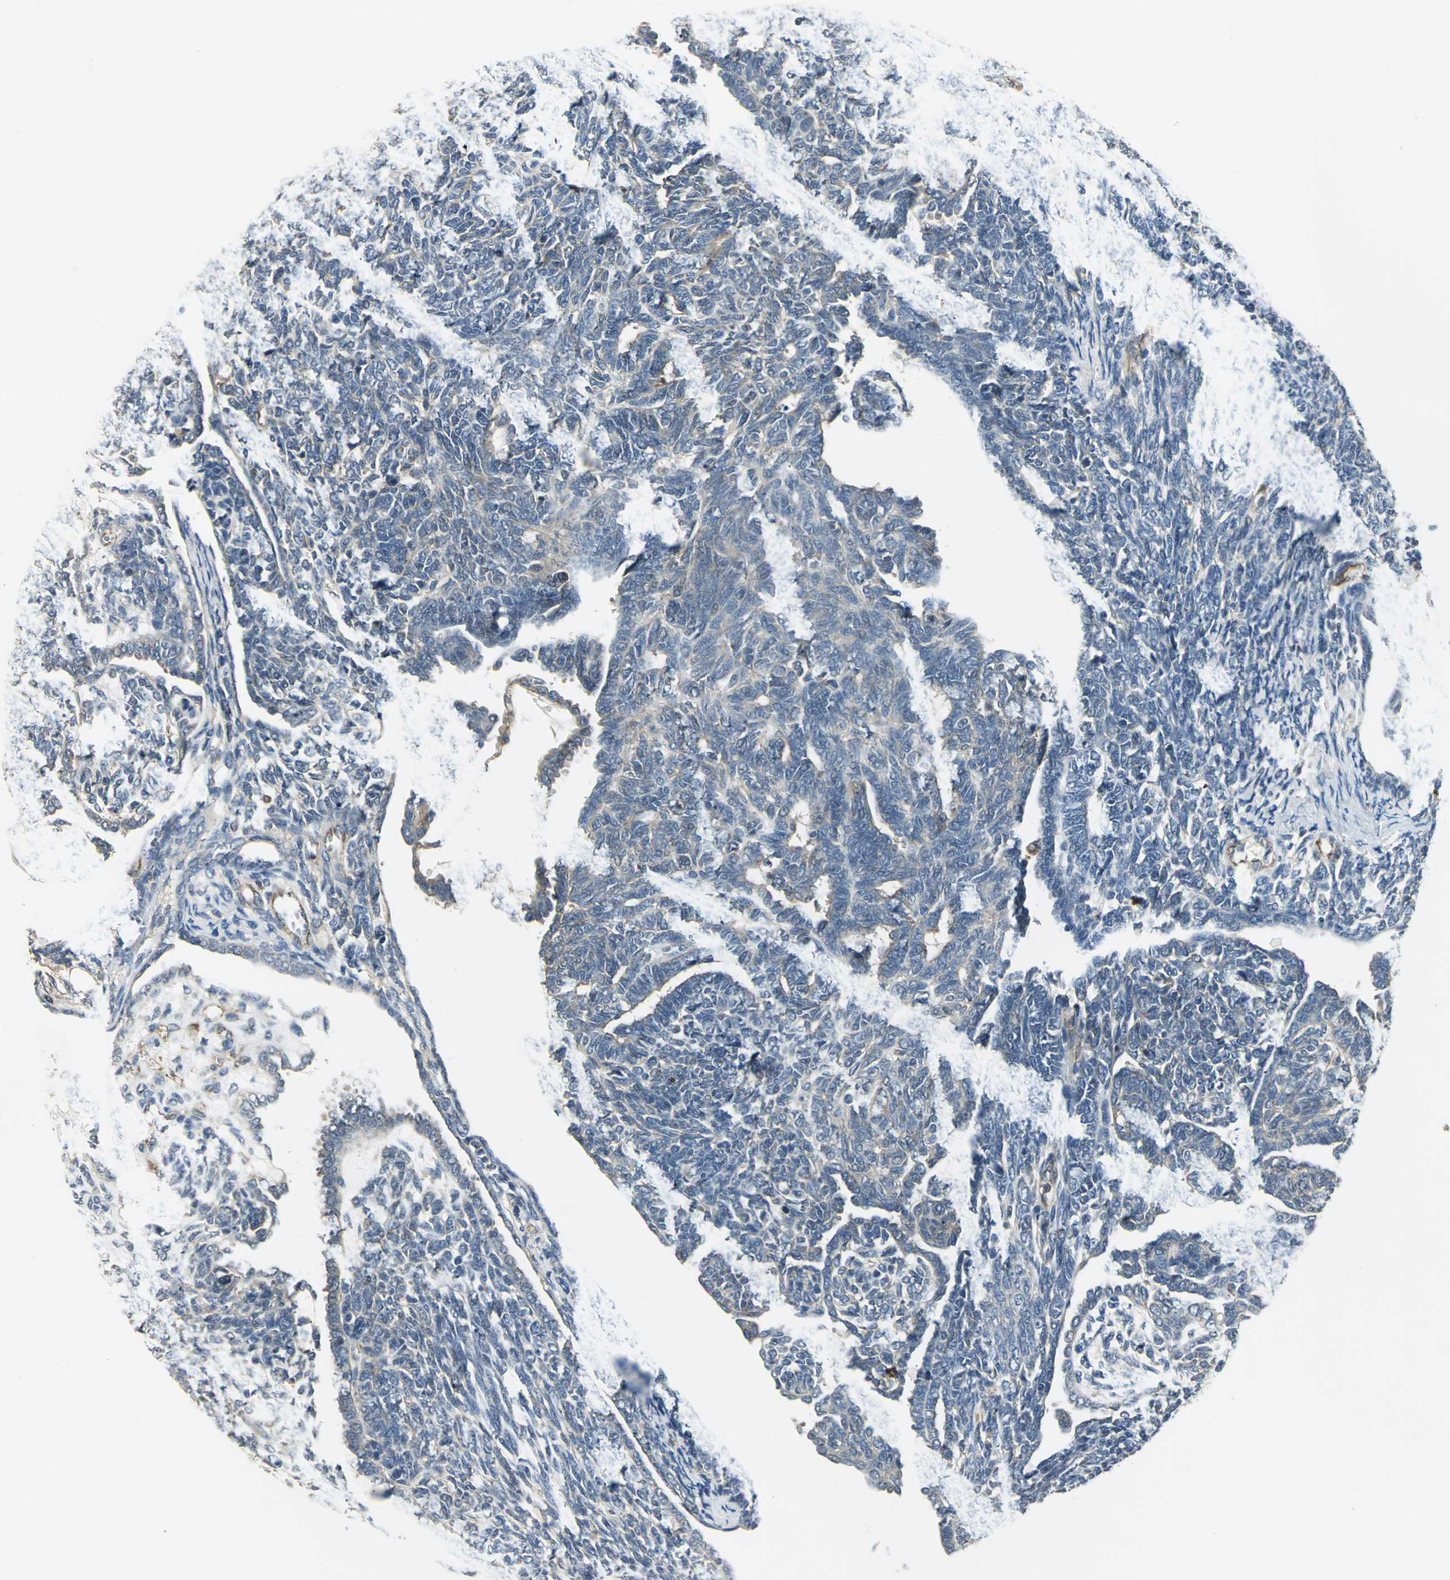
{"staining": {"intensity": "weak", "quantity": "25%-75%", "location": "cytoplasmic/membranous"}, "tissue": "endometrial cancer", "cell_type": "Tumor cells", "image_type": "cancer", "snomed": [{"axis": "morphology", "description": "Neoplasm, malignant, NOS"}, {"axis": "topography", "description": "Endometrium"}], "caption": "Malignant neoplasm (endometrial) stained with DAB (3,3'-diaminobenzidine) immunohistochemistry shows low levels of weak cytoplasmic/membranous positivity in approximately 25%-75% of tumor cells.", "gene": "RAPGEF1", "patient": {"sex": "female", "age": 74}}